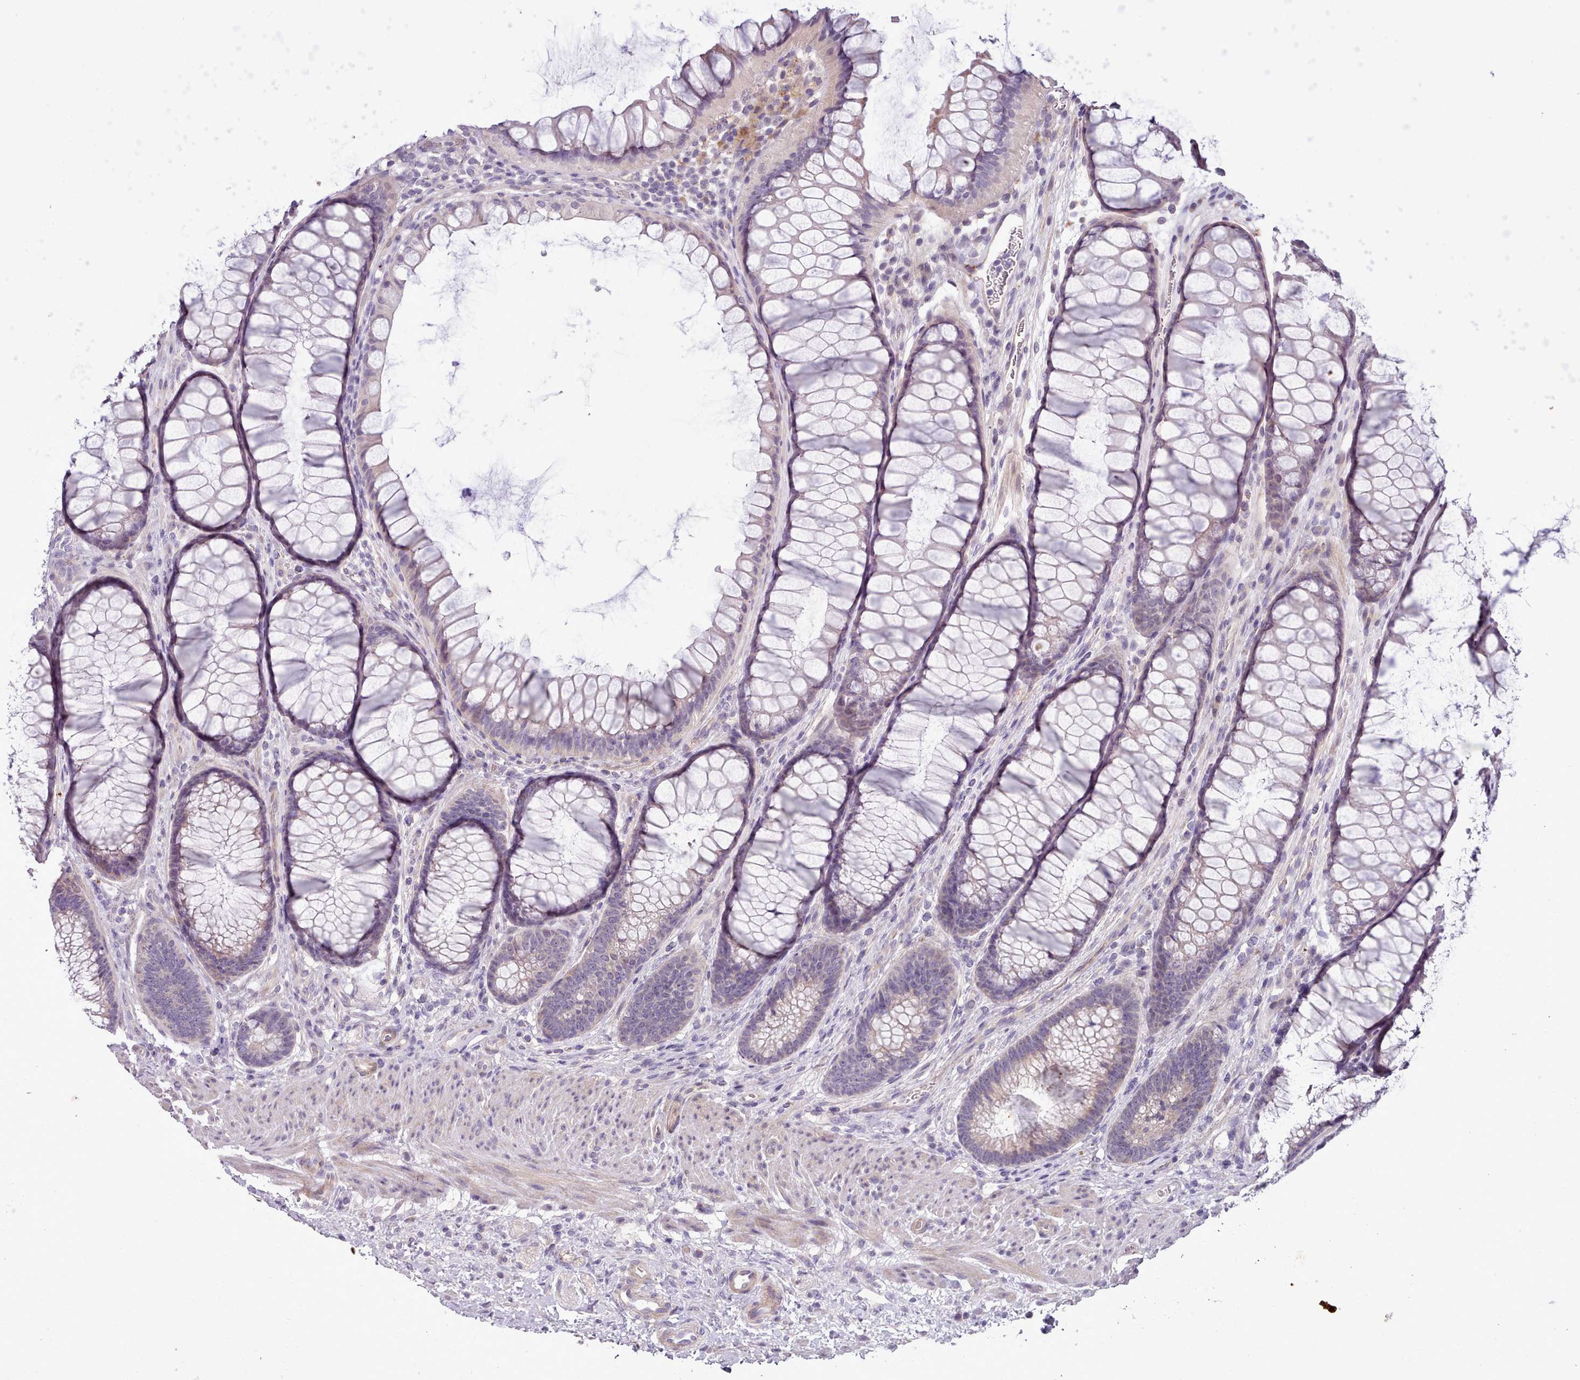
{"staining": {"intensity": "weak", "quantity": ">75%", "location": "cytoplasmic/membranous"}, "tissue": "colon", "cell_type": "Endothelial cells", "image_type": "normal", "snomed": [{"axis": "morphology", "description": "Normal tissue, NOS"}, {"axis": "topography", "description": "Colon"}], "caption": "IHC histopathology image of unremarkable human colon stained for a protein (brown), which shows low levels of weak cytoplasmic/membranous staining in about >75% of endothelial cells.", "gene": "SETX", "patient": {"sex": "female", "age": 82}}